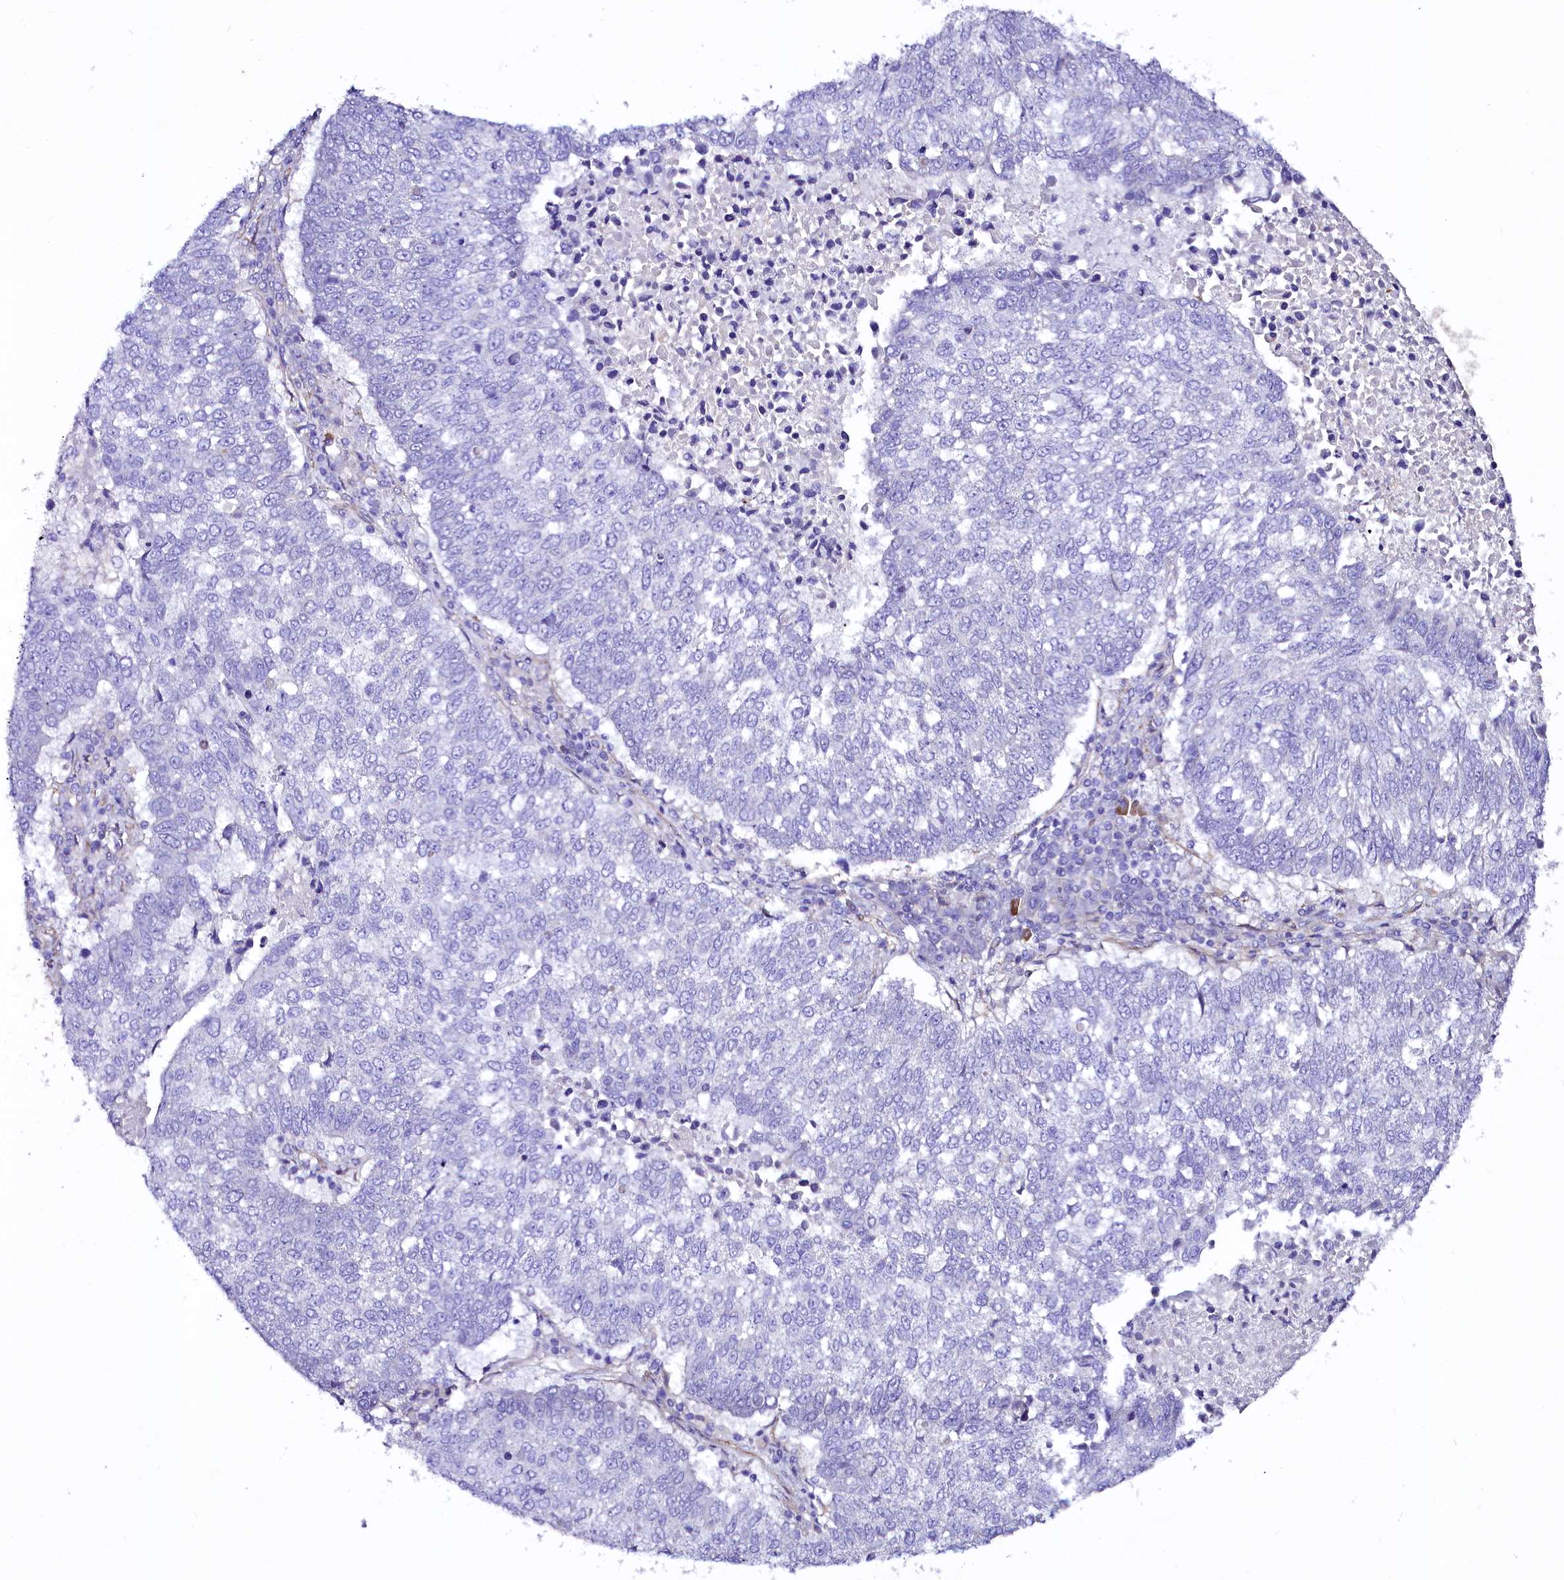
{"staining": {"intensity": "negative", "quantity": "none", "location": "none"}, "tissue": "lung cancer", "cell_type": "Tumor cells", "image_type": "cancer", "snomed": [{"axis": "morphology", "description": "Squamous cell carcinoma, NOS"}, {"axis": "topography", "description": "Lung"}], "caption": "Lung squamous cell carcinoma was stained to show a protein in brown. There is no significant positivity in tumor cells.", "gene": "SLF1", "patient": {"sex": "male", "age": 73}}